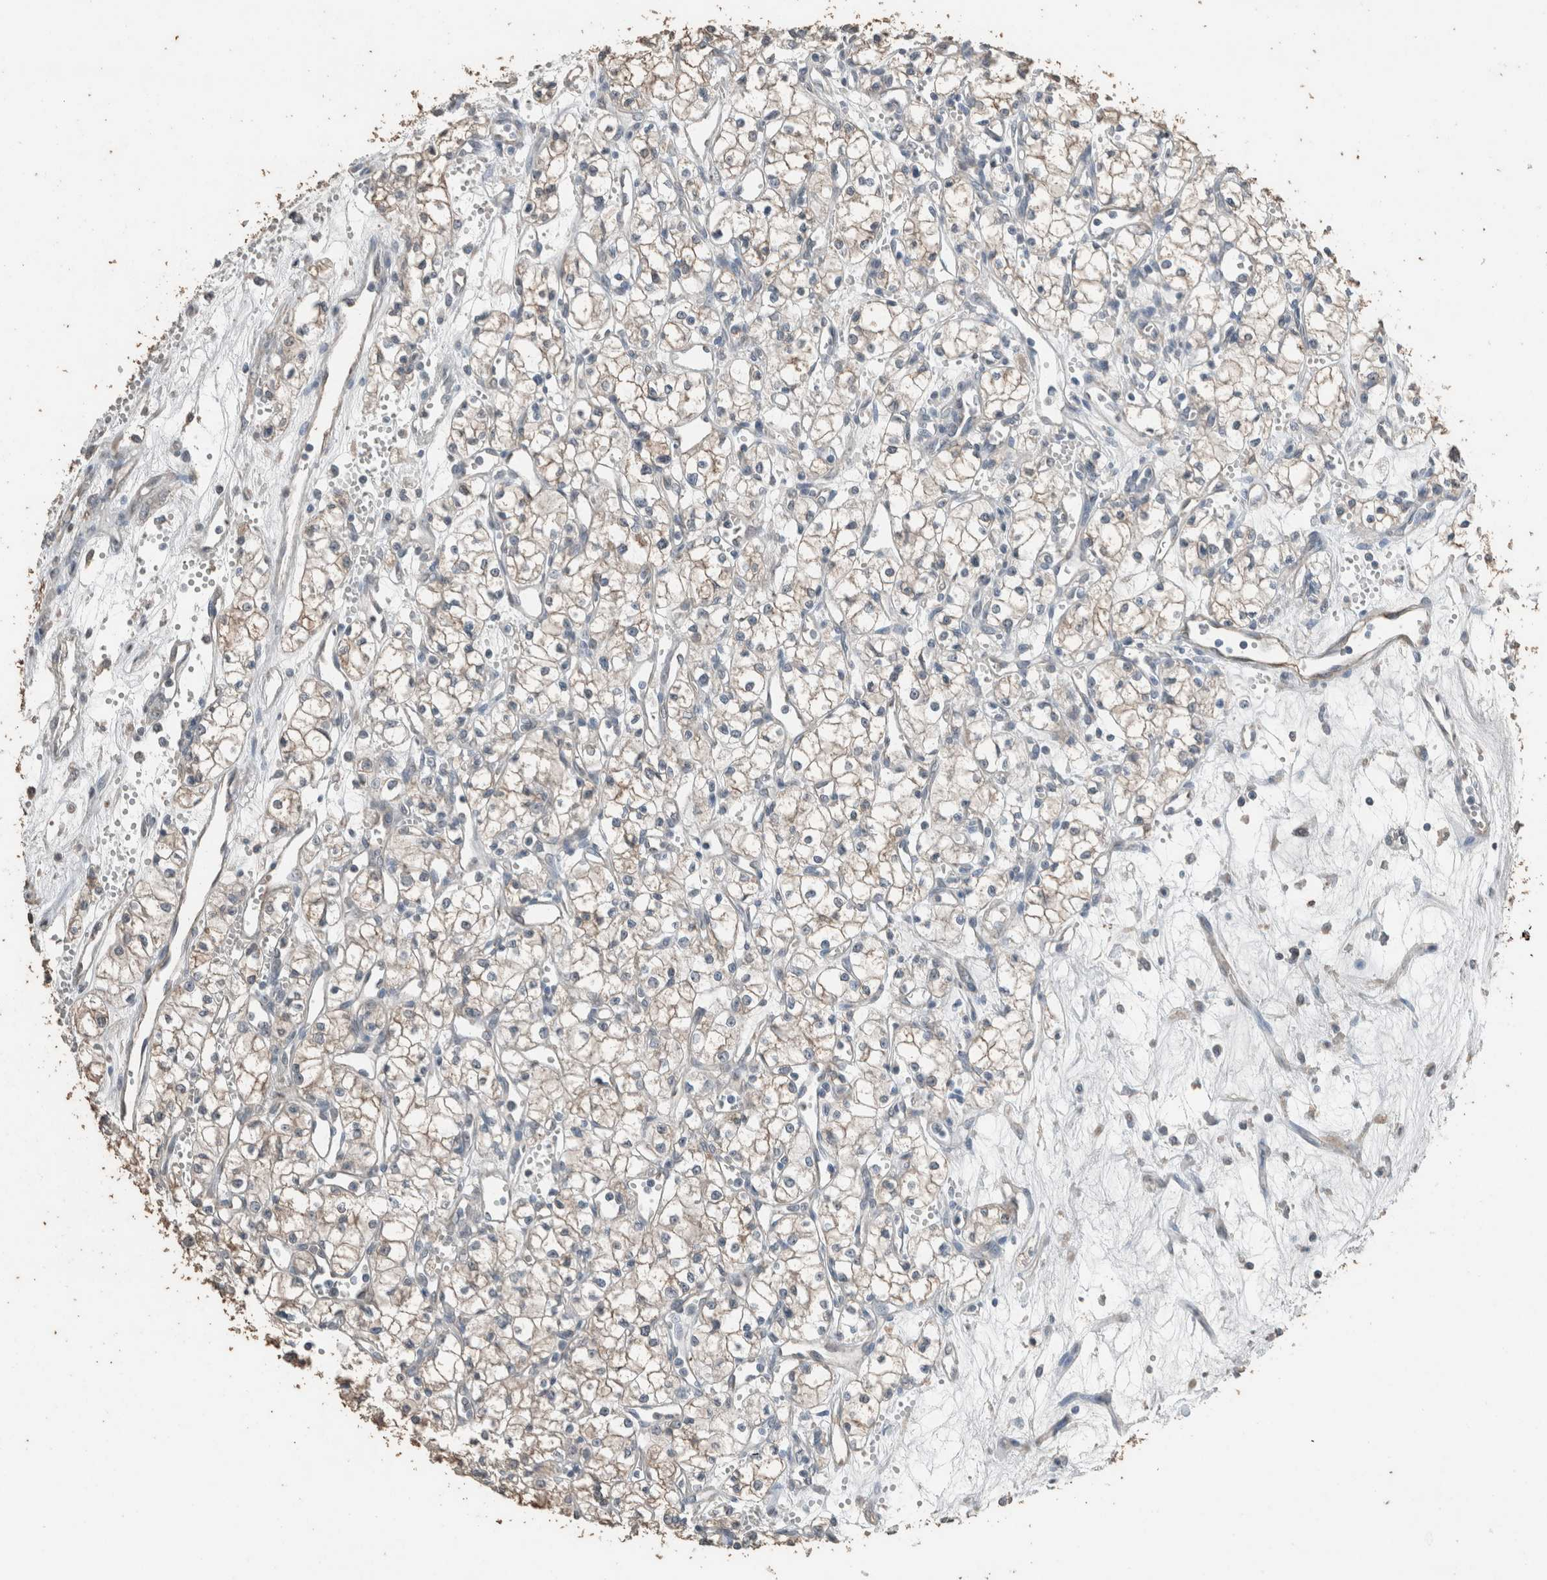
{"staining": {"intensity": "weak", "quantity": ">75%", "location": "cytoplasmic/membranous"}, "tissue": "renal cancer", "cell_type": "Tumor cells", "image_type": "cancer", "snomed": [{"axis": "morphology", "description": "Adenocarcinoma, NOS"}, {"axis": "topography", "description": "Kidney"}], "caption": "Immunohistochemistry (IHC) of renal adenocarcinoma reveals low levels of weak cytoplasmic/membranous staining in about >75% of tumor cells.", "gene": "ACVR2B", "patient": {"sex": "male", "age": 59}}